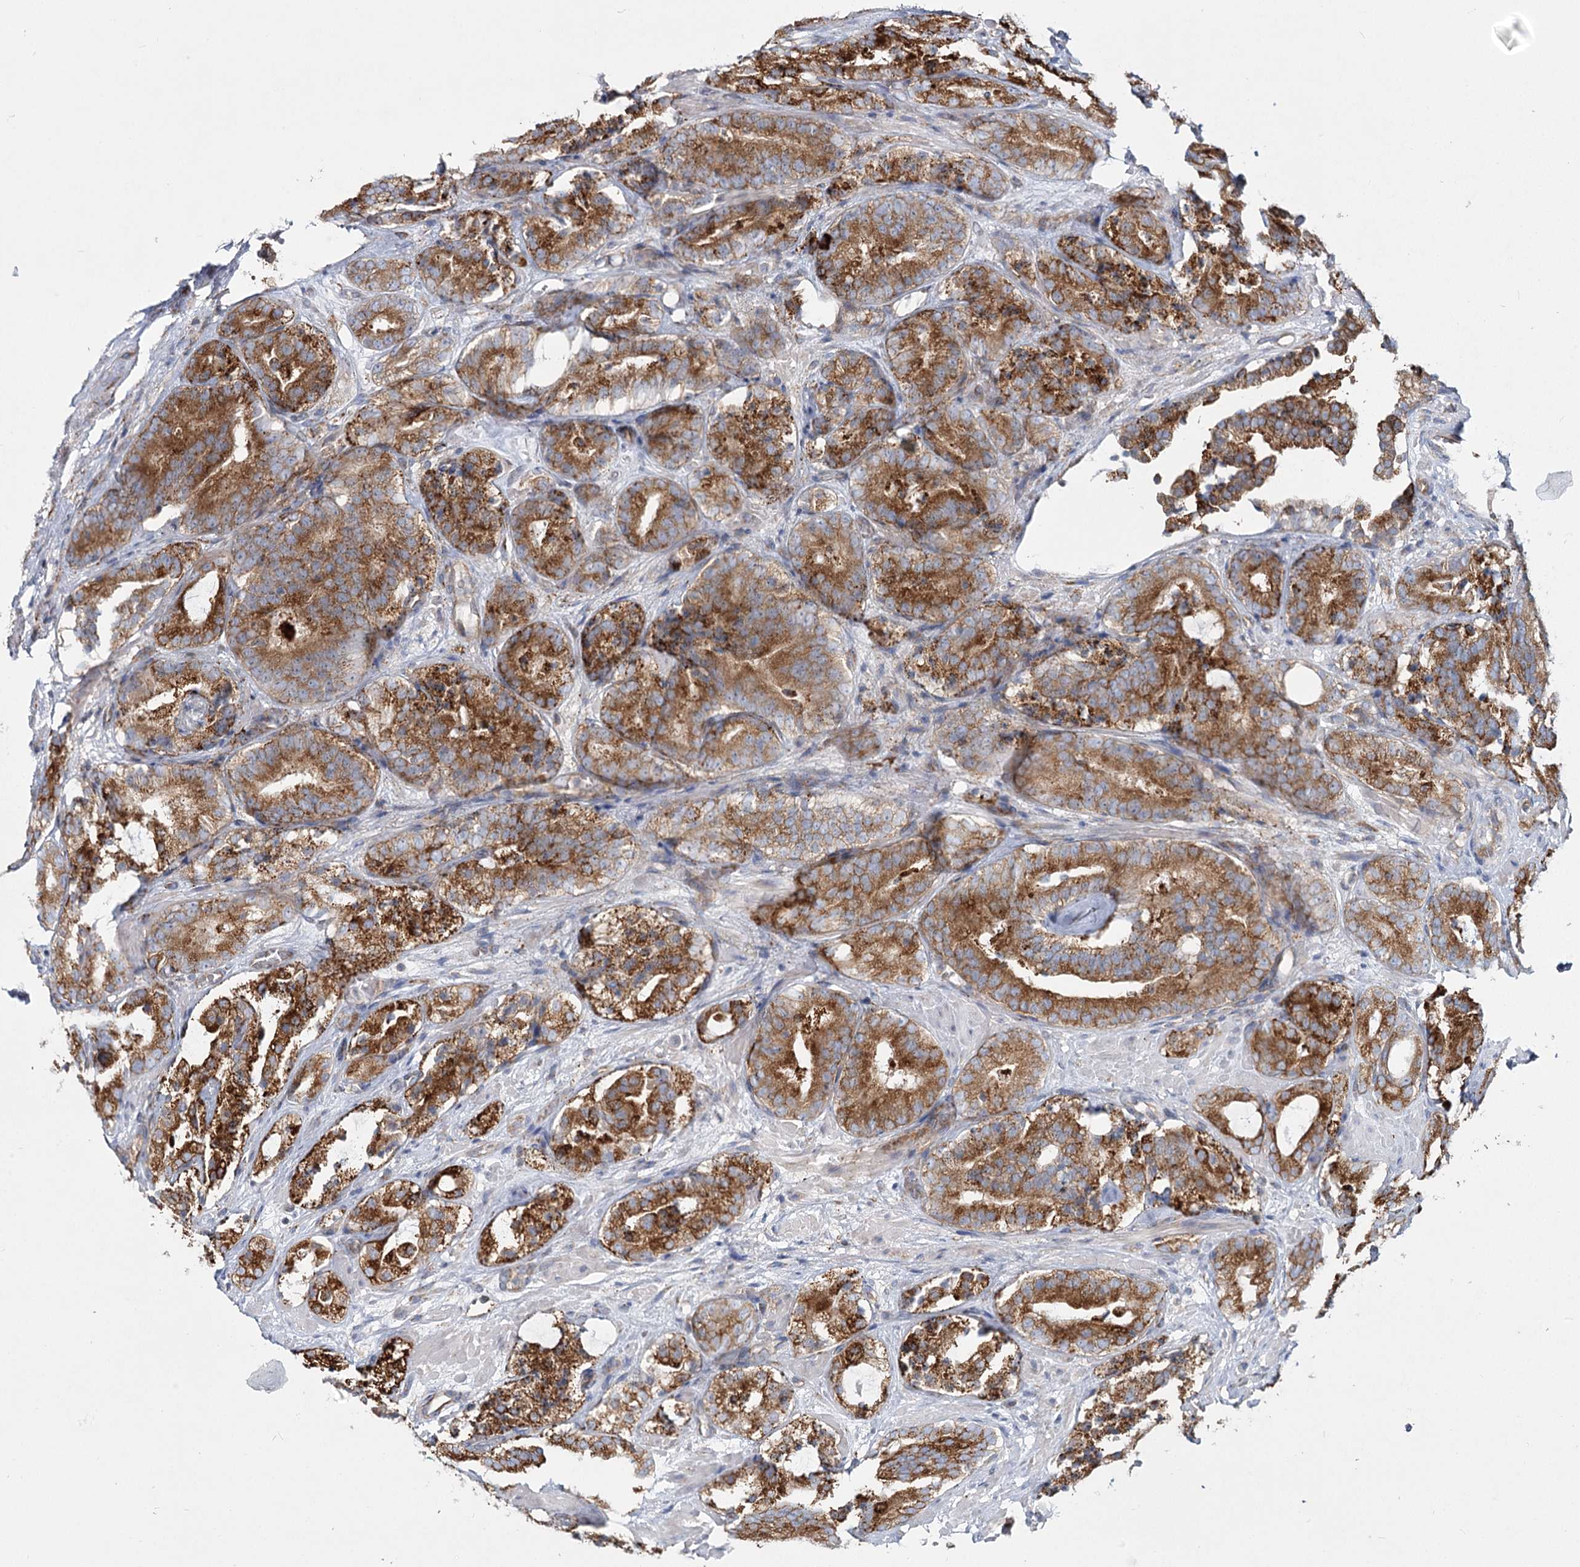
{"staining": {"intensity": "strong", "quantity": ">75%", "location": "cytoplasmic/membranous"}, "tissue": "prostate cancer", "cell_type": "Tumor cells", "image_type": "cancer", "snomed": [{"axis": "morphology", "description": "Adenocarcinoma, High grade"}, {"axis": "topography", "description": "Prostate"}], "caption": "Immunohistochemistry (DAB (3,3'-diaminobenzidine)) staining of prostate cancer exhibits strong cytoplasmic/membranous protein staining in approximately >75% of tumor cells.", "gene": "POGLUT1", "patient": {"sex": "male", "age": 57}}